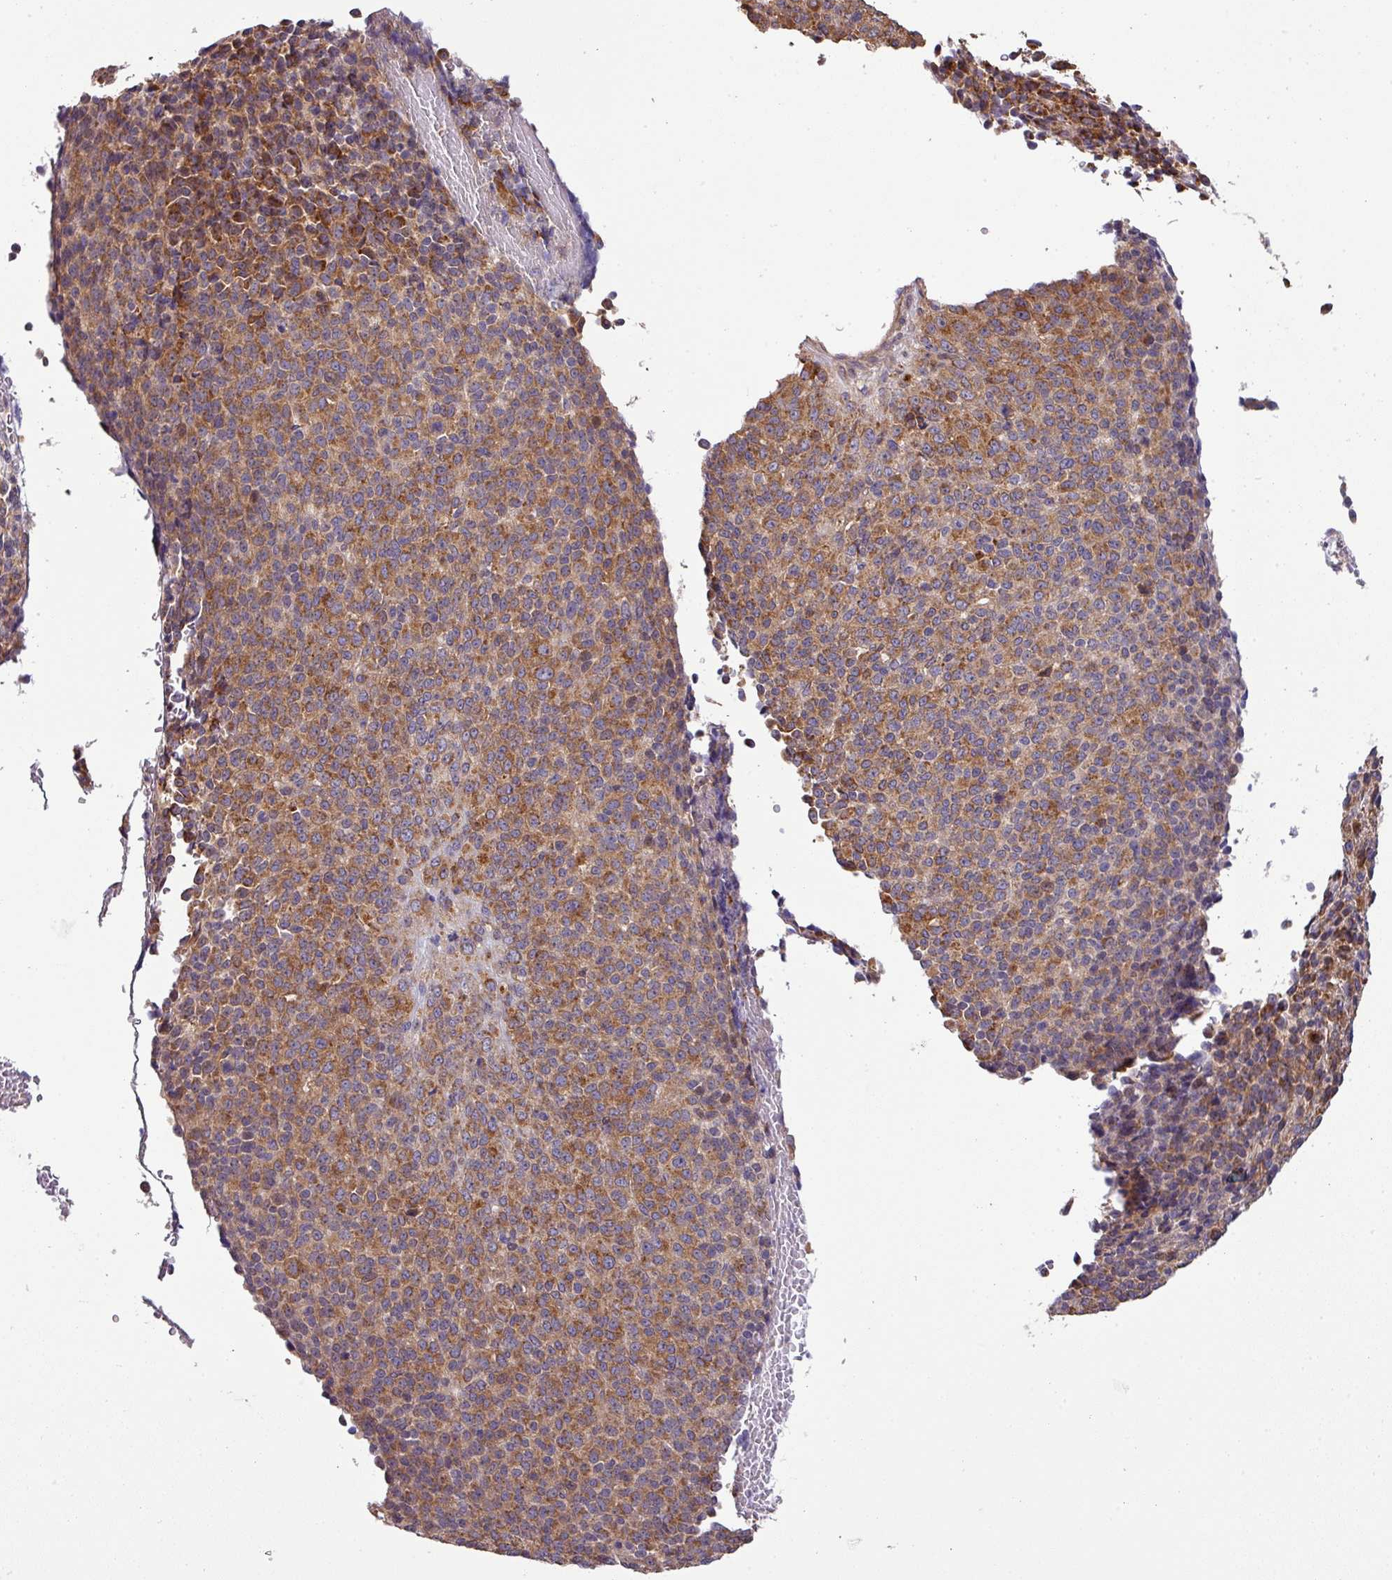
{"staining": {"intensity": "moderate", "quantity": ">75%", "location": "cytoplasmic/membranous"}, "tissue": "melanoma", "cell_type": "Tumor cells", "image_type": "cancer", "snomed": [{"axis": "morphology", "description": "Malignant melanoma, Metastatic site"}, {"axis": "topography", "description": "Brain"}], "caption": "Approximately >75% of tumor cells in human malignant melanoma (metastatic site) display moderate cytoplasmic/membranous protein expression as visualized by brown immunohistochemical staining.", "gene": "TIMMDC1", "patient": {"sex": "female", "age": 56}}